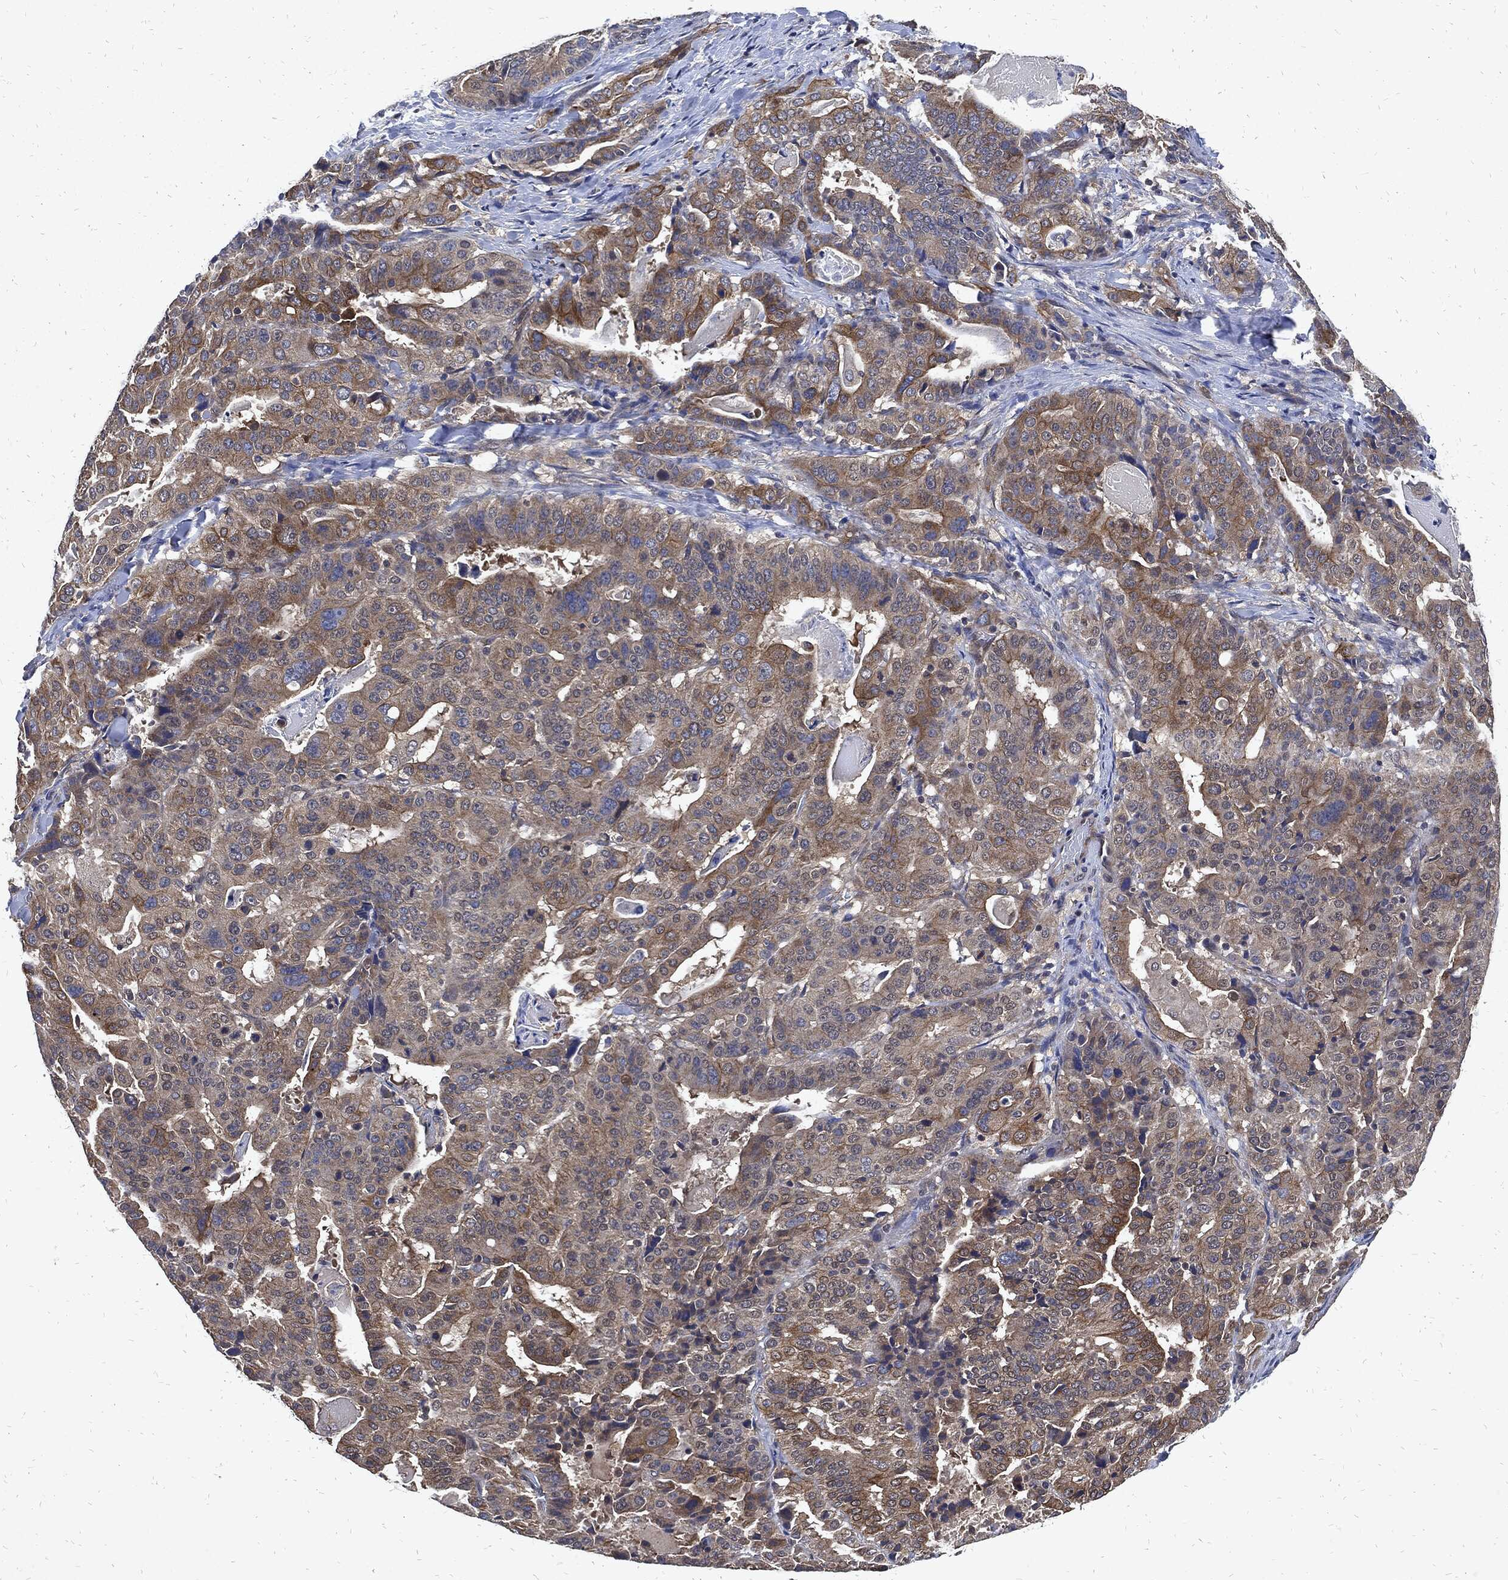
{"staining": {"intensity": "strong", "quantity": "<25%", "location": "cytoplasmic/membranous"}, "tissue": "stomach cancer", "cell_type": "Tumor cells", "image_type": "cancer", "snomed": [{"axis": "morphology", "description": "Adenocarcinoma, NOS"}, {"axis": "topography", "description": "Stomach"}], "caption": "A brown stain shows strong cytoplasmic/membranous expression of a protein in human adenocarcinoma (stomach) tumor cells. (brown staining indicates protein expression, while blue staining denotes nuclei).", "gene": "DCTN1", "patient": {"sex": "male", "age": 48}}